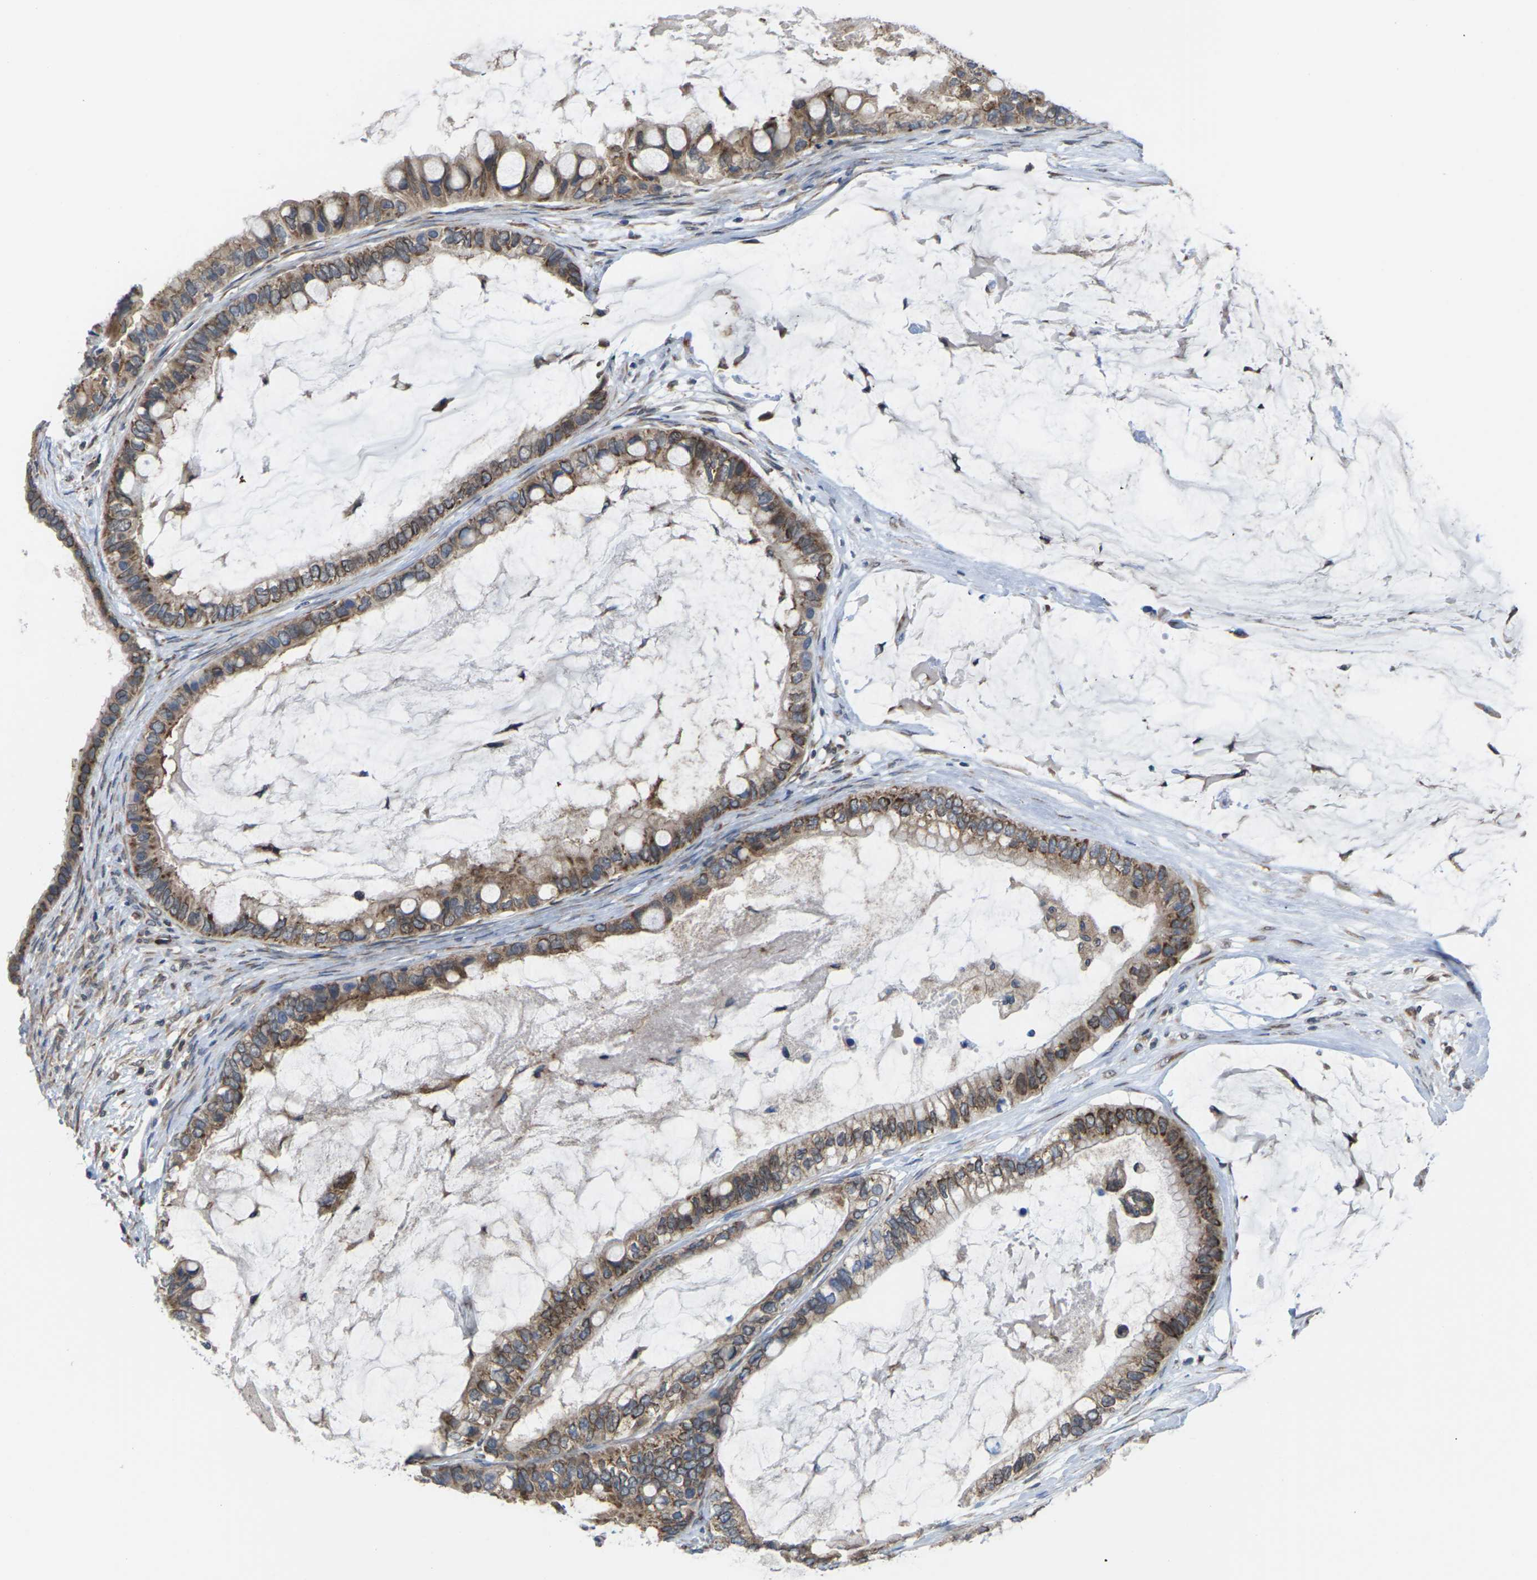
{"staining": {"intensity": "moderate", "quantity": ">75%", "location": "cytoplasmic/membranous"}, "tissue": "ovarian cancer", "cell_type": "Tumor cells", "image_type": "cancer", "snomed": [{"axis": "morphology", "description": "Cystadenocarcinoma, mucinous, NOS"}, {"axis": "topography", "description": "Ovary"}], "caption": "An IHC micrograph of tumor tissue is shown. Protein staining in brown highlights moderate cytoplasmic/membranous positivity in ovarian cancer (mucinous cystadenocarcinoma) within tumor cells. The staining was performed using DAB, with brown indicating positive protein expression. Nuclei are stained blue with hematoxylin.", "gene": "PDZK1IP1", "patient": {"sex": "female", "age": 80}}